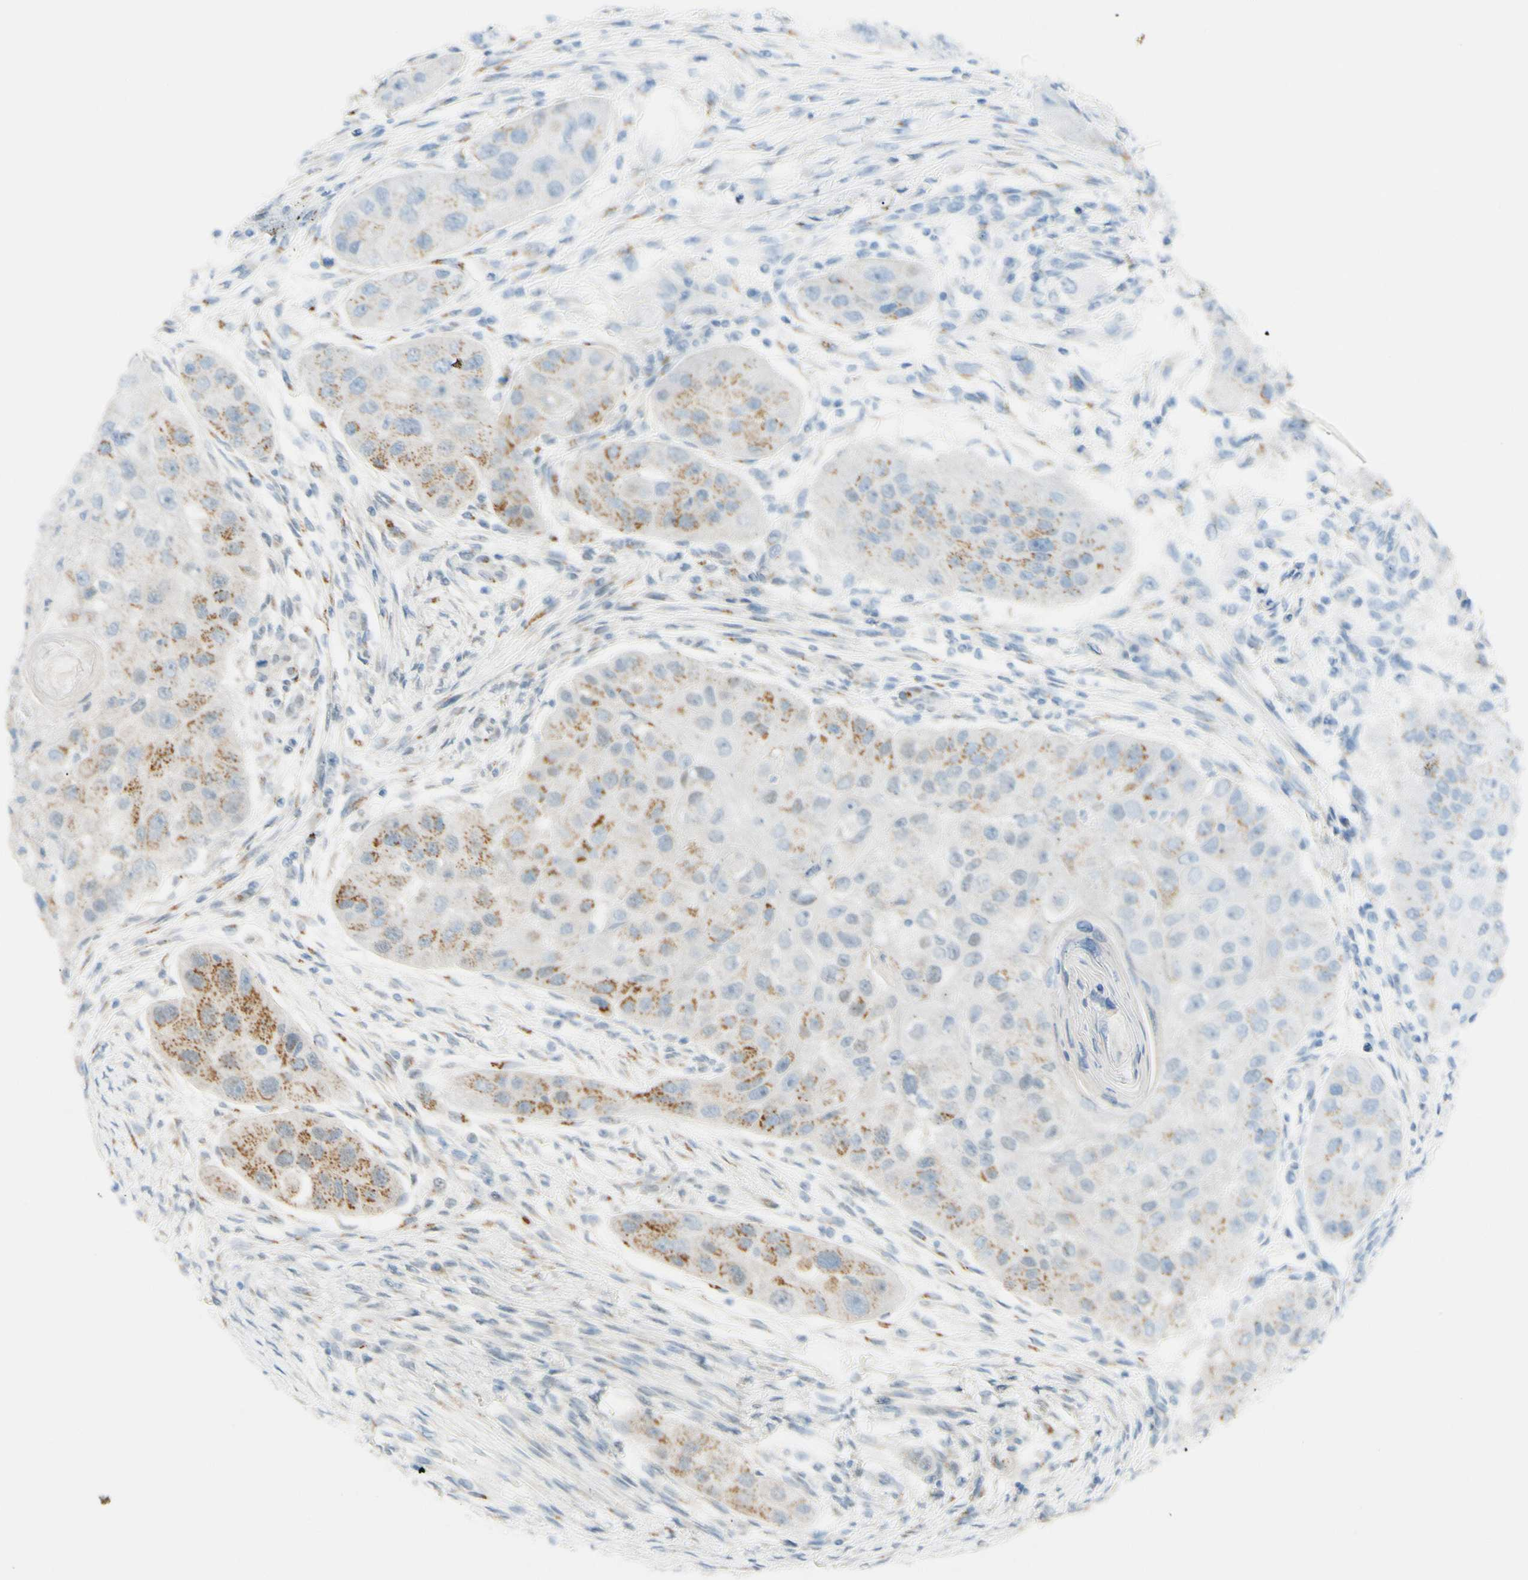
{"staining": {"intensity": "moderate", "quantity": "<25%", "location": "cytoplasmic/membranous"}, "tissue": "head and neck cancer", "cell_type": "Tumor cells", "image_type": "cancer", "snomed": [{"axis": "morphology", "description": "Normal tissue, NOS"}, {"axis": "morphology", "description": "Squamous cell carcinoma, NOS"}, {"axis": "topography", "description": "Skeletal muscle"}, {"axis": "topography", "description": "Head-Neck"}], "caption": "IHC staining of squamous cell carcinoma (head and neck), which demonstrates low levels of moderate cytoplasmic/membranous staining in about <25% of tumor cells indicating moderate cytoplasmic/membranous protein positivity. The staining was performed using DAB (brown) for protein detection and nuclei were counterstained in hematoxylin (blue).", "gene": "B4GALNT1", "patient": {"sex": "male", "age": 51}}